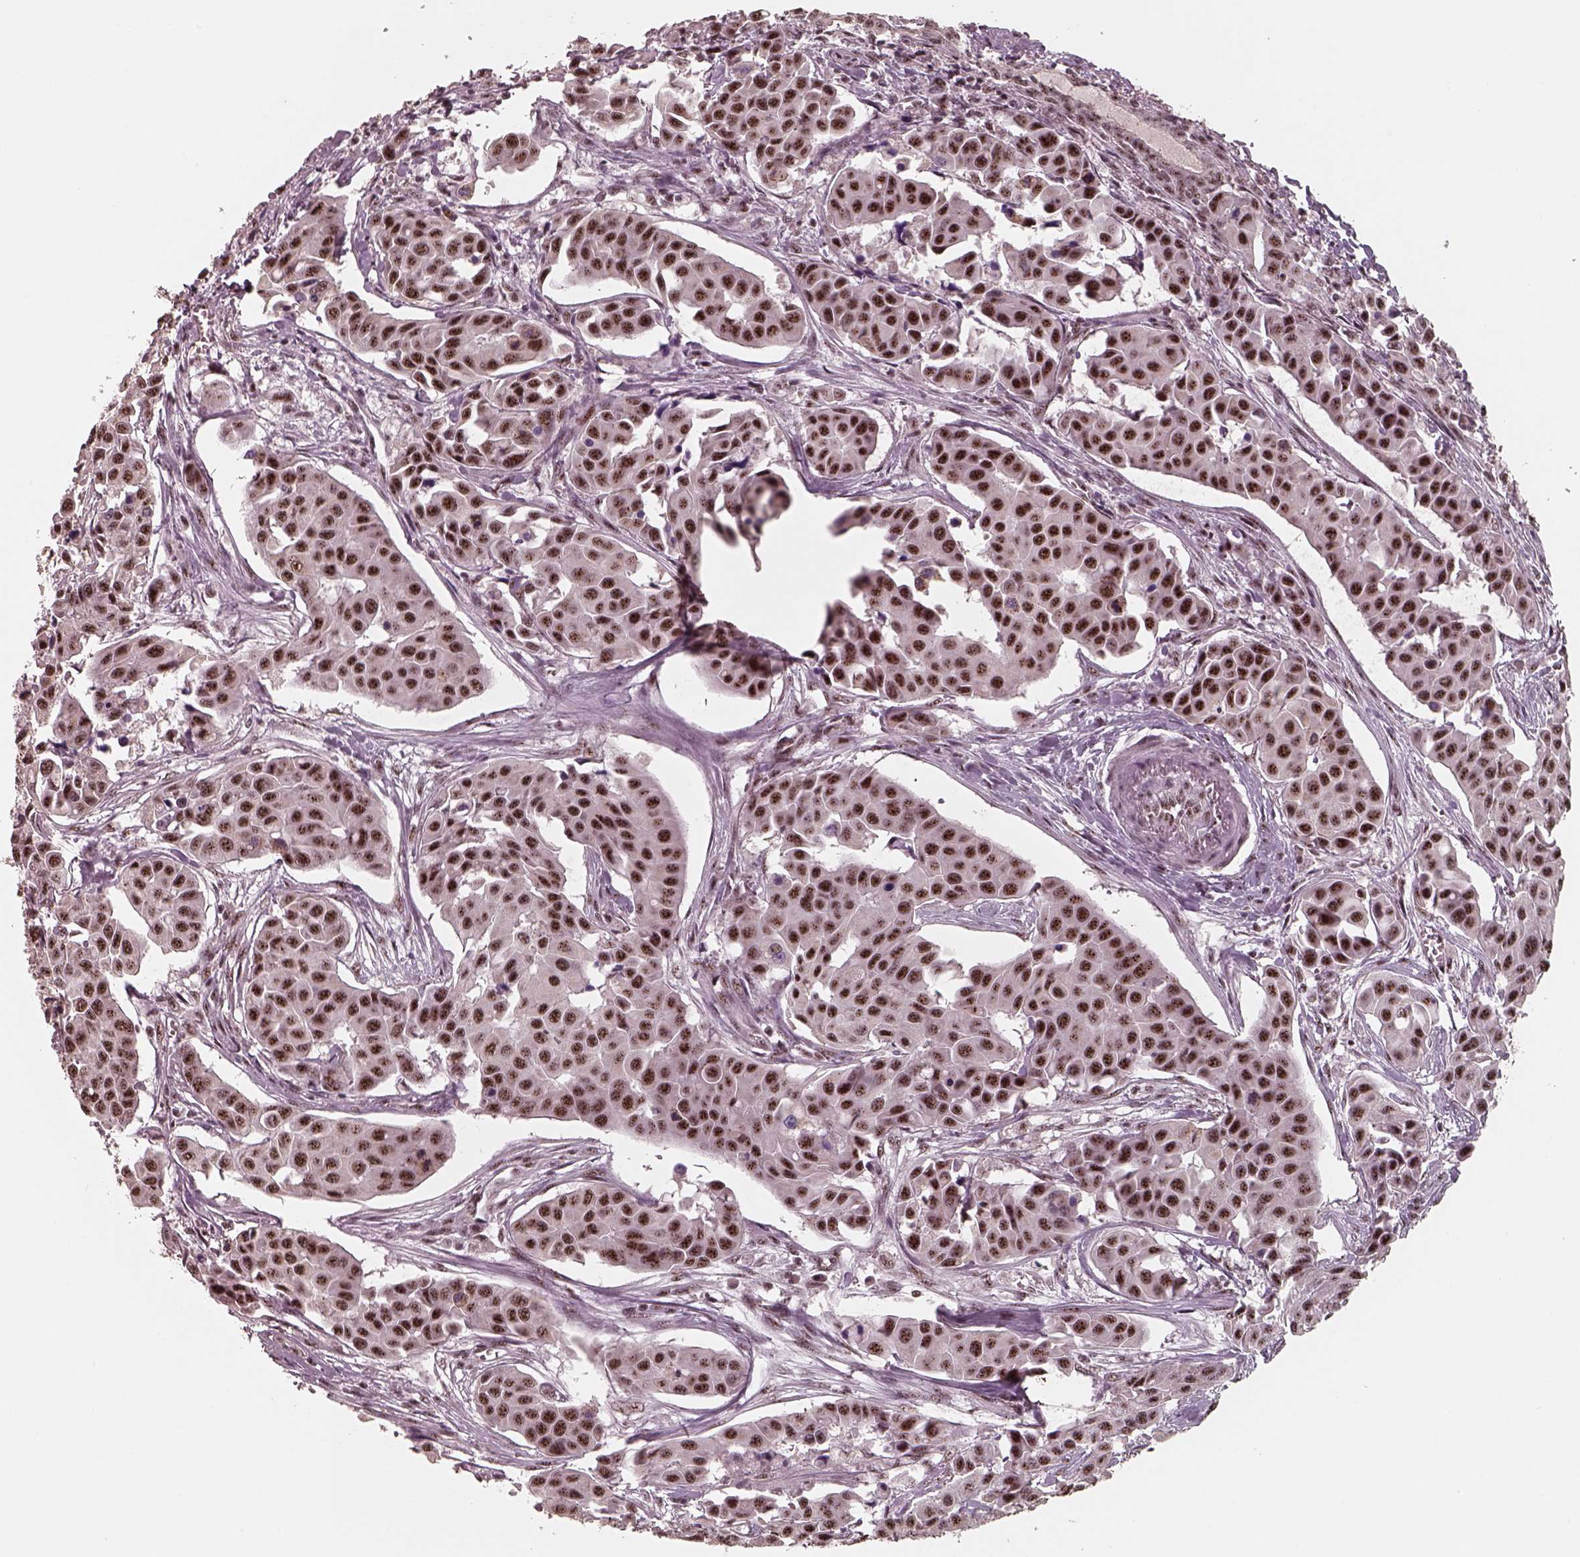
{"staining": {"intensity": "strong", "quantity": ">75%", "location": "nuclear"}, "tissue": "head and neck cancer", "cell_type": "Tumor cells", "image_type": "cancer", "snomed": [{"axis": "morphology", "description": "Adenocarcinoma, NOS"}, {"axis": "topography", "description": "Head-Neck"}], "caption": "Head and neck adenocarcinoma tissue reveals strong nuclear expression in approximately >75% of tumor cells, visualized by immunohistochemistry. Nuclei are stained in blue.", "gene": "ATXN7L3", "patient": {"sex": "male", "age": 76}}